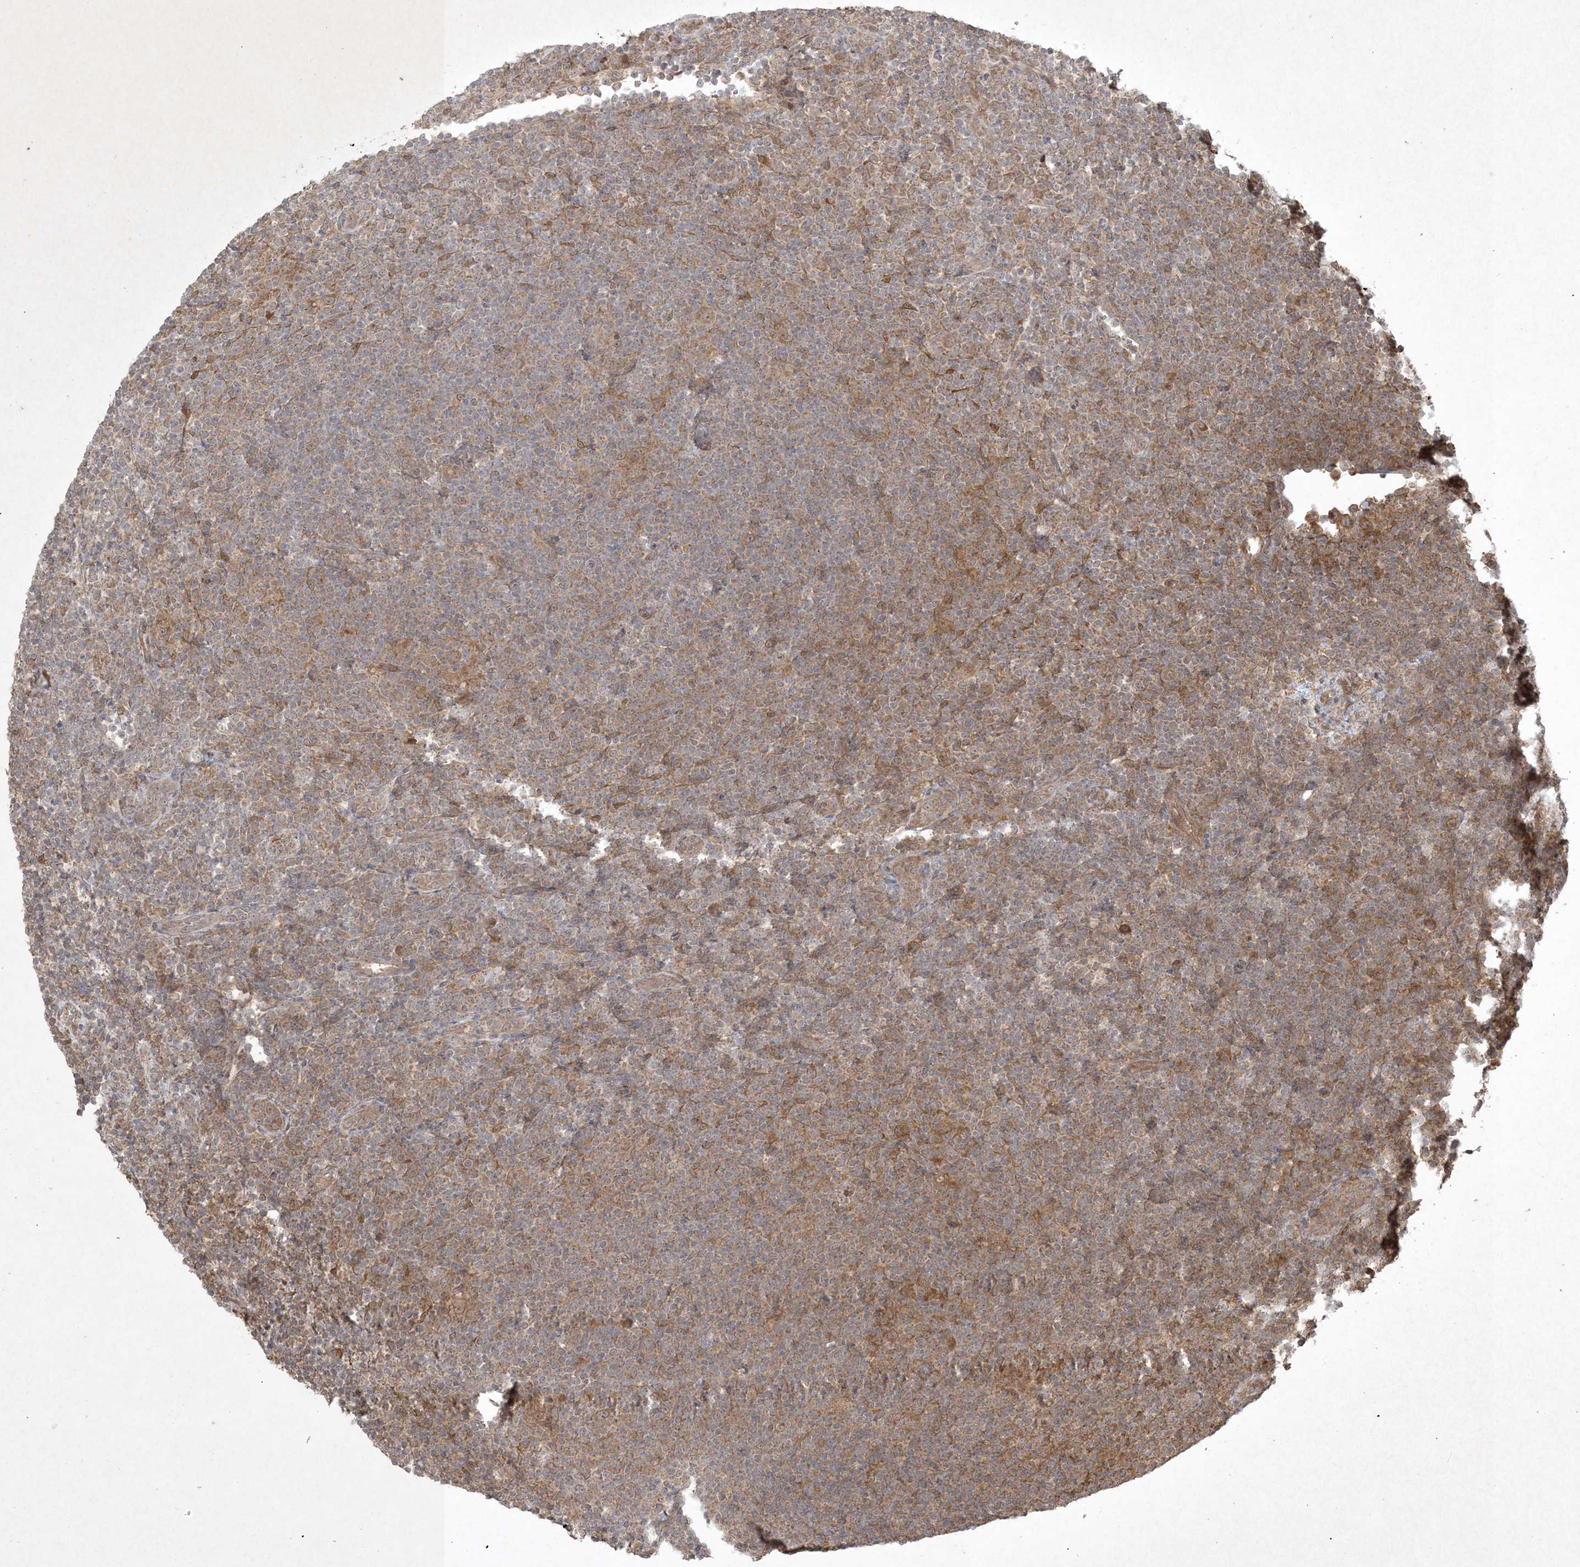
{"staining": {"intensity": "weak", "quantity": ">75%", "location": "nuclear"}, "tissue": "lymphoma", "cell_type": "Tumor cells", "image_type": "cancer", "snomed": [{"axis": "morphology", "description": "Hodgkin's disease, NOS"}, {"axis": "topography", "description": "Lymph node"}], "caption": "Weak nuclear protein expression is identified in about >75% of tumor cells in lymphoma.", "gene": "NRBP2", "patient": {"sex": "female", "age": 57}}